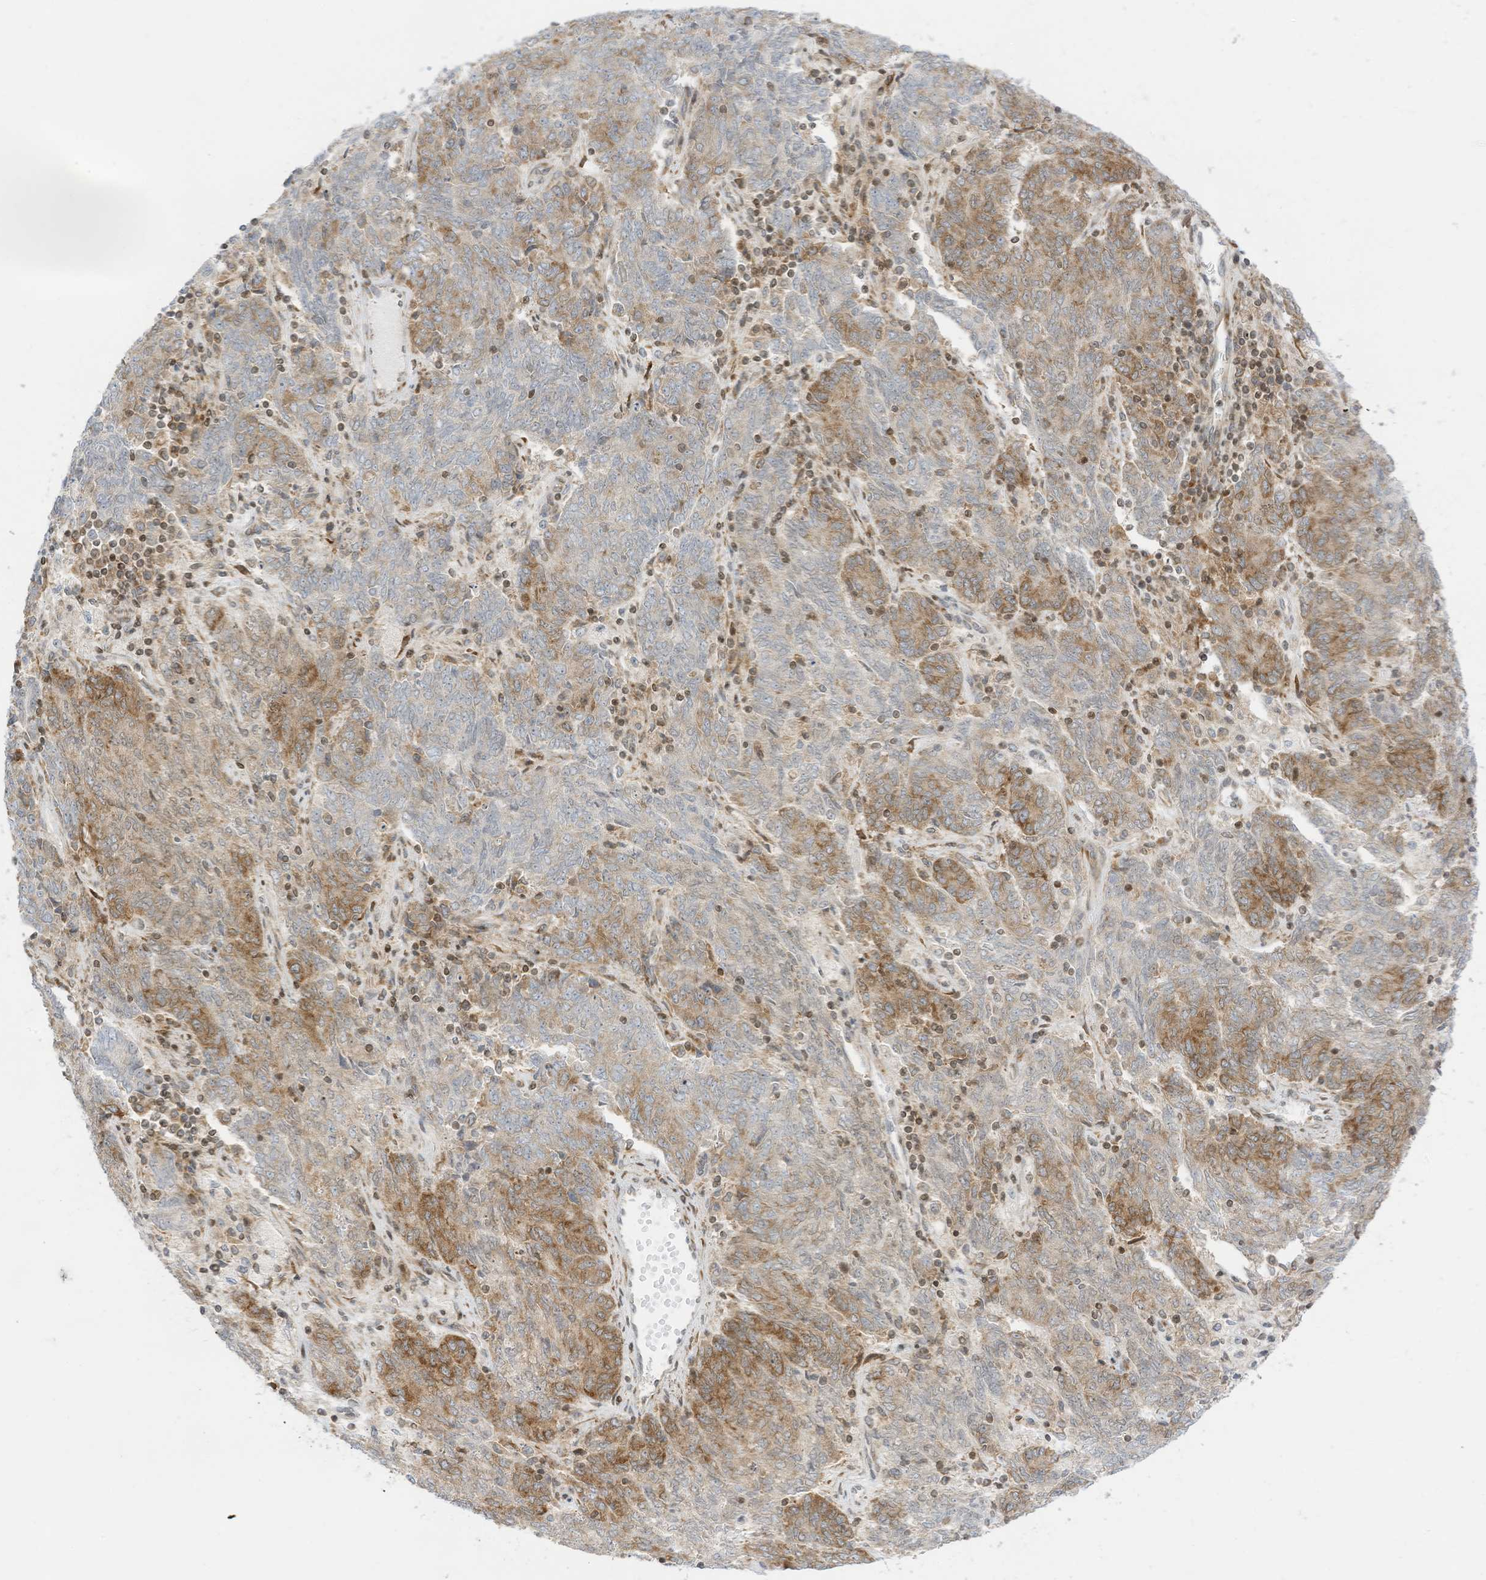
{"staining": {"intensity": "moderate", "quantity": "25%-75%", "location": "cytoplasmic/membranous"}, "tissue": "endometrial cancer", "cell_type": "Tumor cells", "image_type": "cancer", "snomed": [{"axis": "morphology", "description": "Adenocarcinoma, NOS"}, {"axis": "topography", "description": "Endometrium"}], "caption": "A photomicrograph of endometrial adenocarcinoma stained for a protein displays moderate cytoplasmic/membranous brown staining in tumor cells.", "gene": "EDF1", "patient": {"sex": "female", "age": 80}}